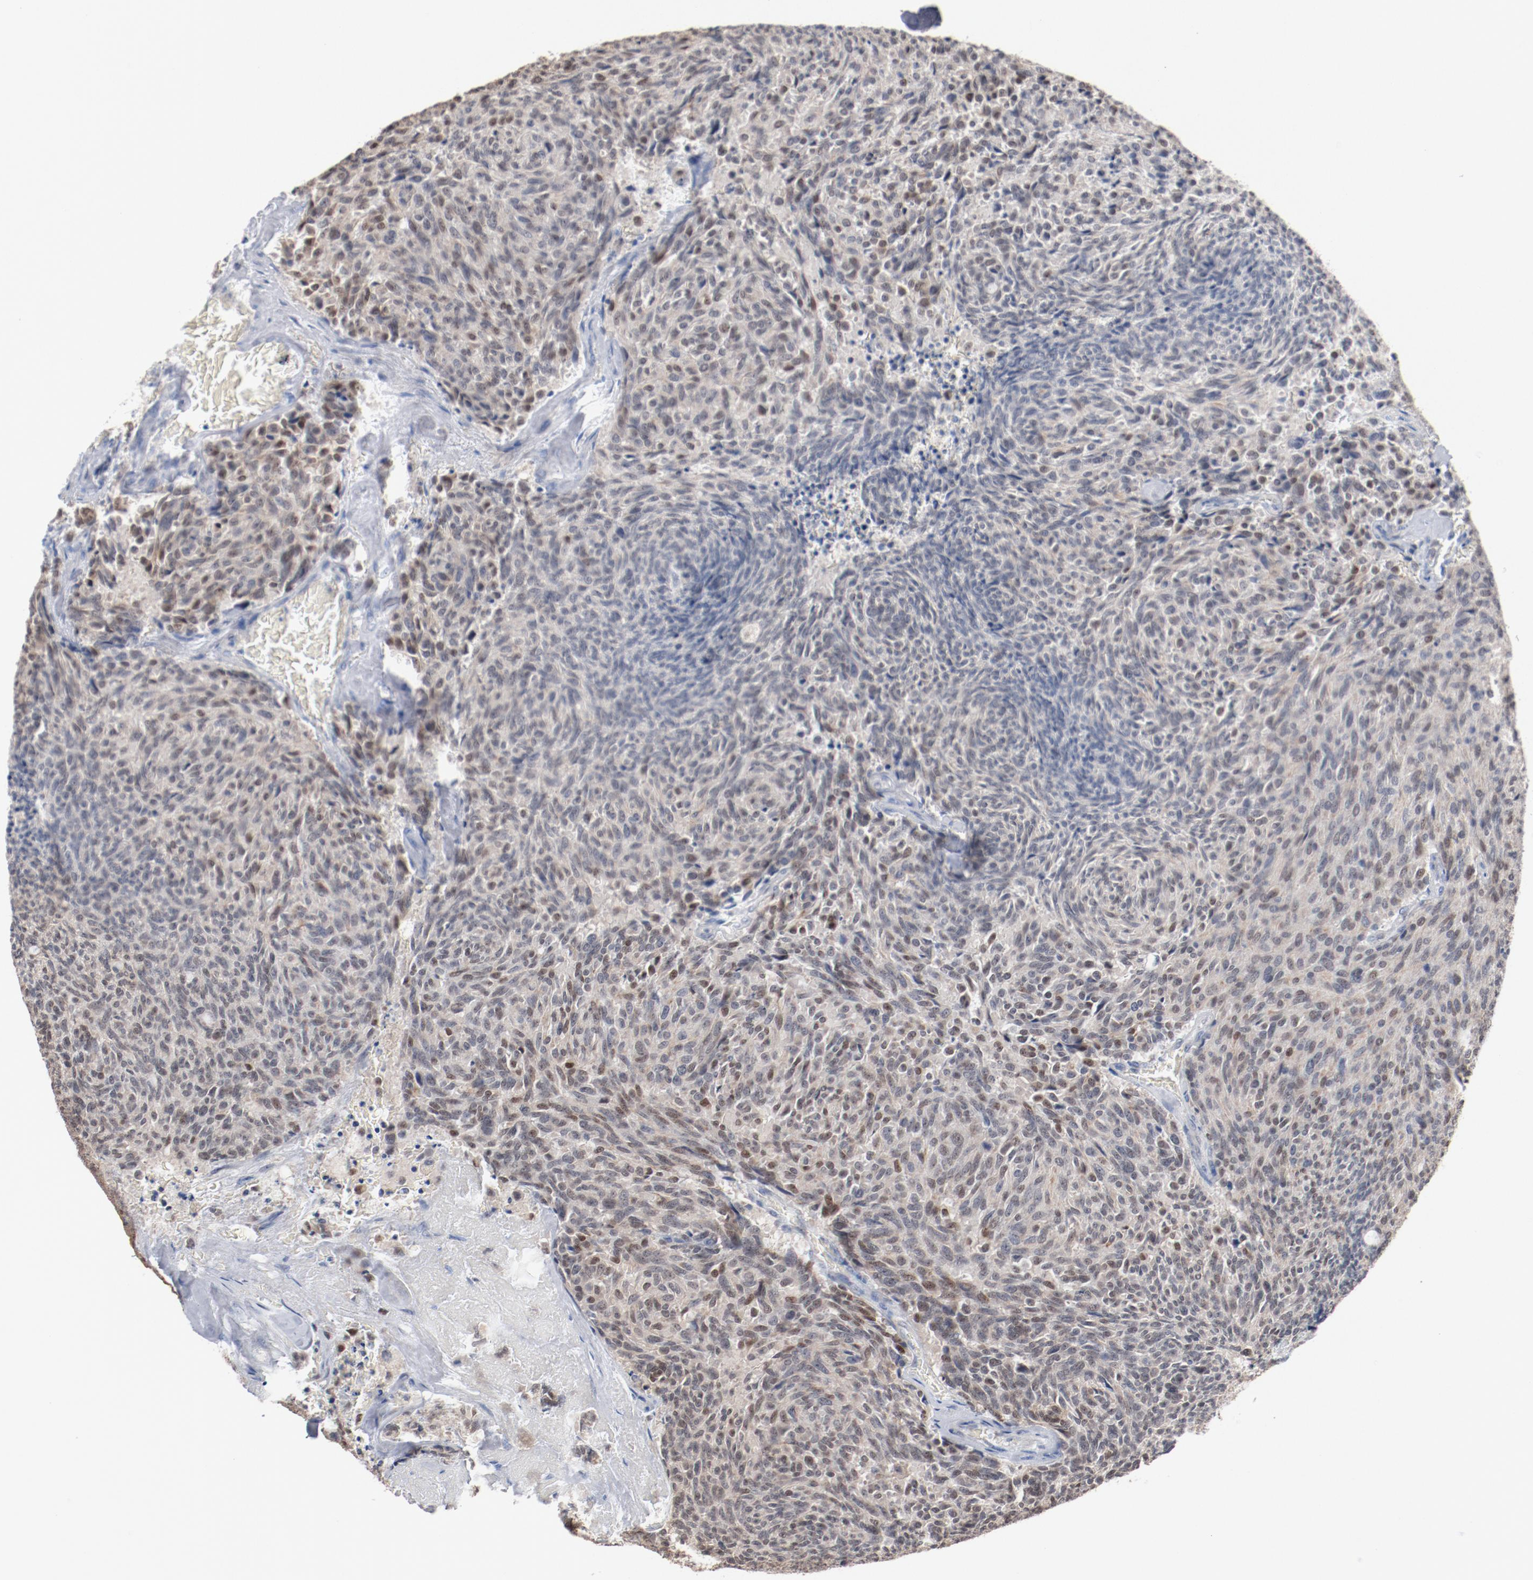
{"staining": {"intensity": "weak", "quantity": "<25%", "location": "nuclear"}, "tissue": "carcinoid", "cell_type": "Tumor cells", "image_type": "cancer", "snomed": [{"axis": "morphology", "description": "Carcinoid, malignant, NOS"}, {"axis": "topography", "description": "Pancreas"}], "caption": "Carcinoid (malignant) stained for a protein using IHC displays no expression tumor cells.", "gene": "ERICH1", "patient": {"sex": "female", "age": 54}}